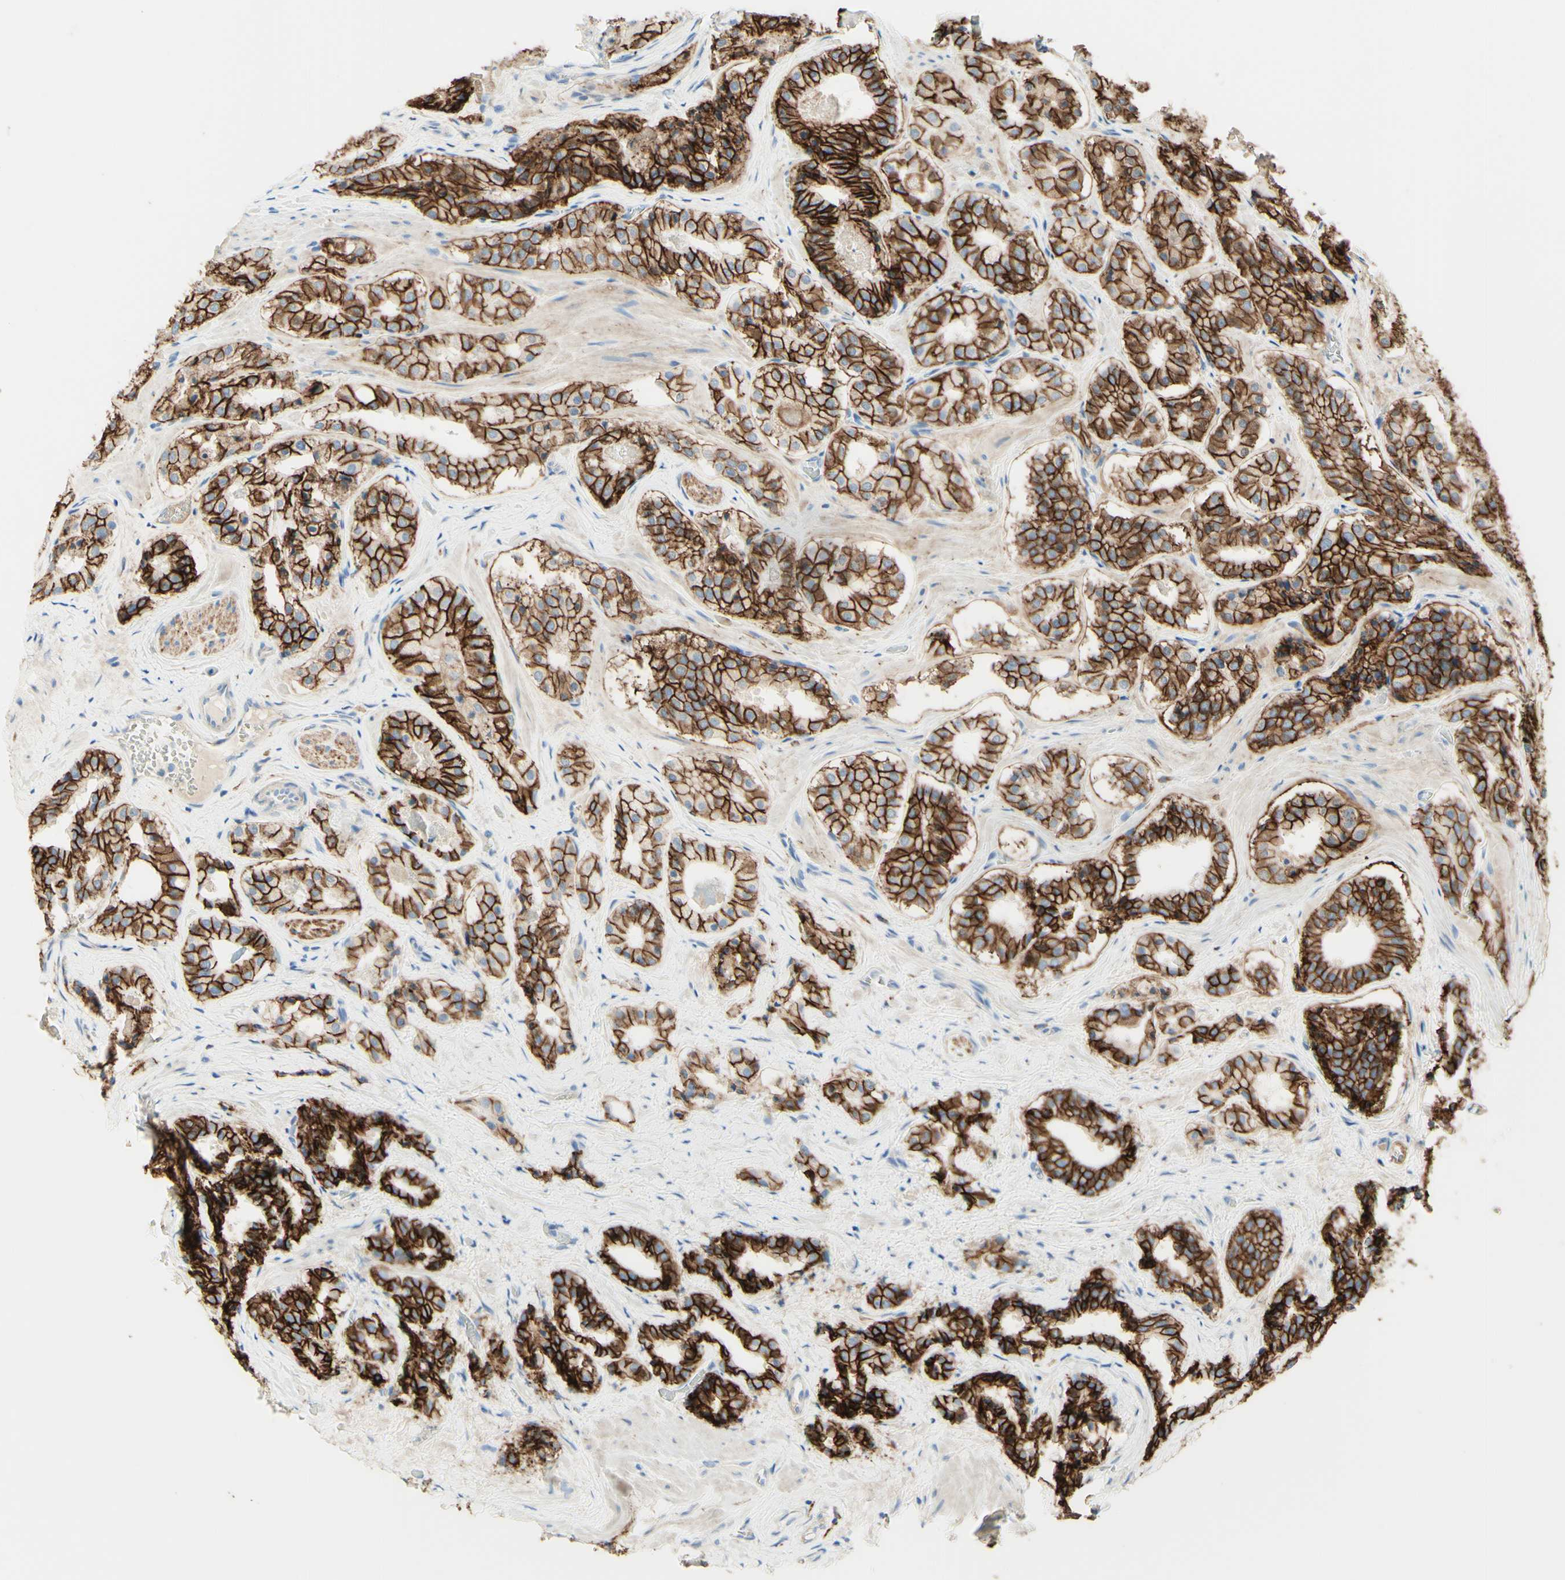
{"staining": {"intensity": "strong", "quantity": ">75%", "location": "cytoplasmic/membranous"}, "tissue": "prostate cancer", "cell_type": "Tumor cells", "image_type": "cancer", "snomed": [{"axis": "morphology", "description": "Adenocarcinoma, High grade"}, {"axis": "topography", "description": "Prostate"}], "caption": "Protein positivity by immunohistochemistry shows strong cytoplasmic/membranous expression in approximately >75% of tumor cells in prostate cancer.", "gene": "ALCAM", "patient": {"sex": "male", "age": 60}}